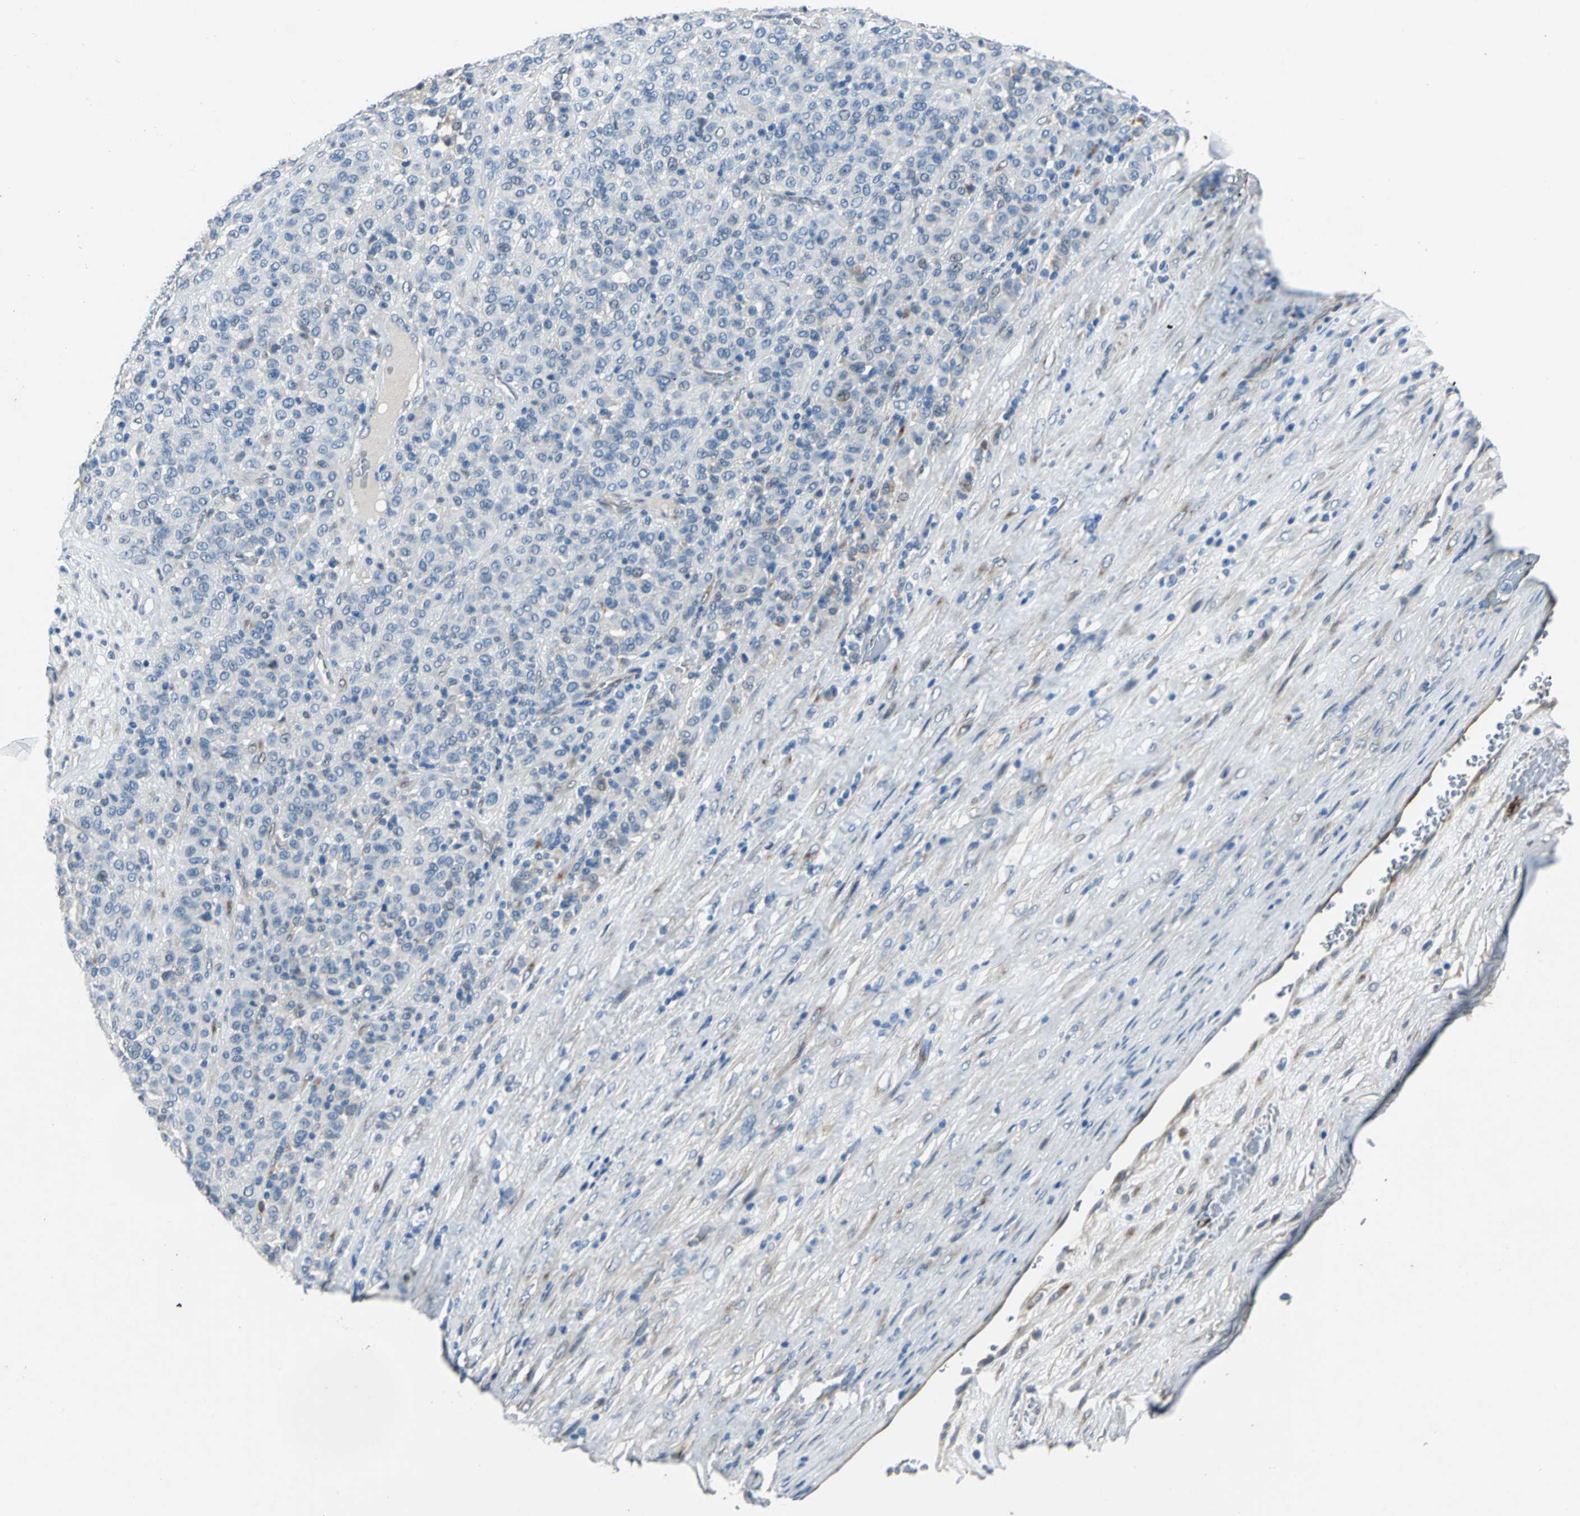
{"staining": {"intensity": "weak", "quantity": "<25%", "location": "cytoplasmic/membranous,nuclear"}, "tissue": "melanoma", "cell_type": "Tumor cells", "image_type": "cancer", "snomed": [{"axis": "morphology", "description": "Malignant melanoma, Metastatic site"}, {"axis": "topography", "description": "Pancreas"}], "caption": "There is no significant positivity in tumor cells of malignant melanoma (metastatic site).", "gene": "SELP", "patient": {"sex": "female", "age": 30}}